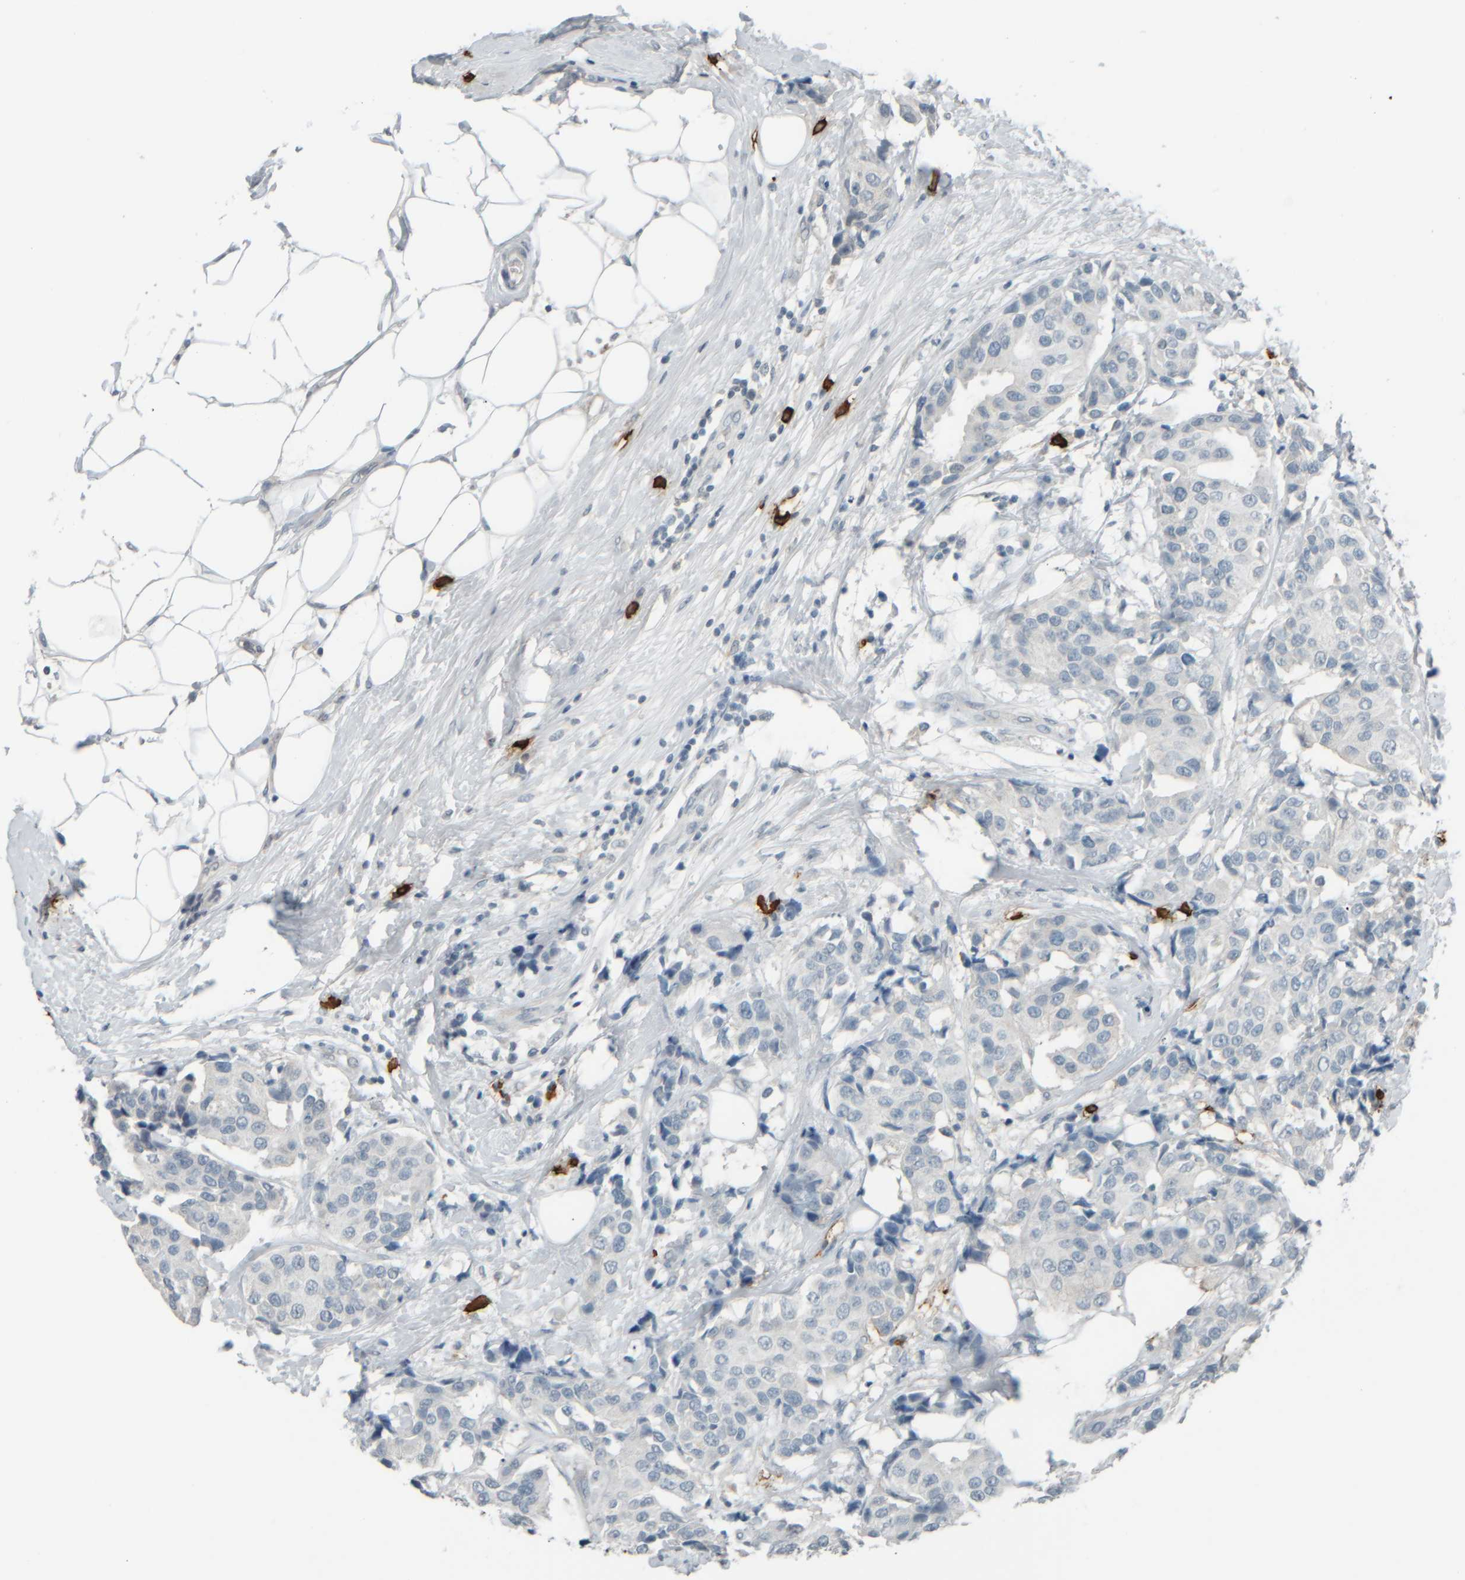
{"staining": {"intensity": "negative", "quantity": "none", "location": "none"}, "tissue": "breast cancer", "cell_type": "Tumor cells", "image_type": "cancer", "snomed": [{"axis": "morphology", "description": "Normal tissue, NOS"}, {"axis": "morphology", "description": "Duct carcinoma"}, {"axis": "topography", "description": "Breast"}], "caption": "This micrograph is of breast cancer stained with immunohistochemistry (IHC) to label a protein in brown with the nuclei are counter-stained blue. There is no positivity in tumor cells.", "gene": "TPSAB1", "patient": {"sex": "female", "age": 39}}